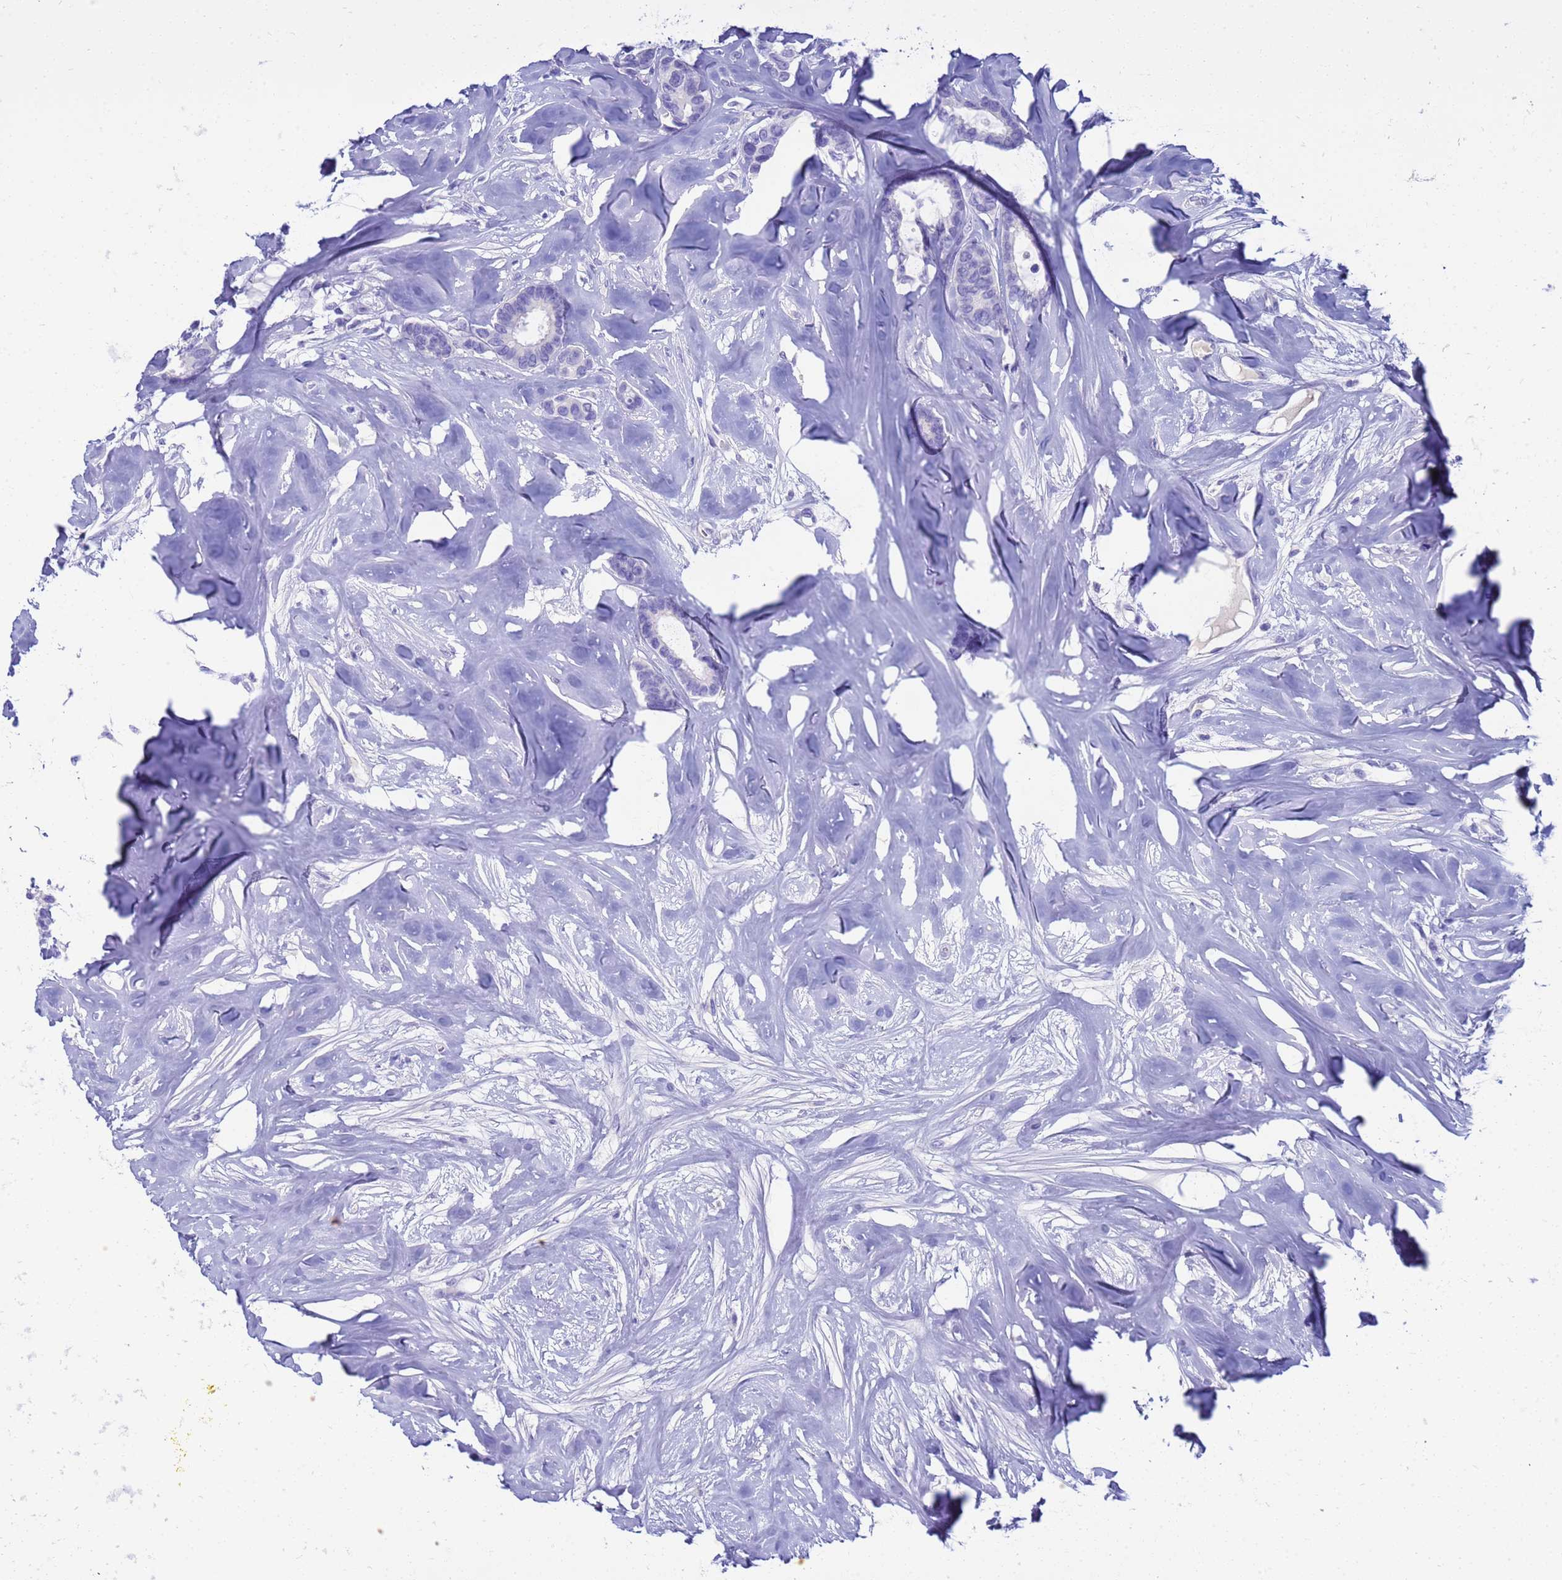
{"staining": {"intensity": "negative", "quantity": "none", "location": "none"}, "tissue": "breast cancer", "cell_type": "Tumor cells", "image_type": "cancer", "snomed": [{"axis": "morphology", "description": "Duct carcinoma"}, {"axis": "topography", "description": "Breast"}], "caption": "Histopathology image shows no protein staining in tumor cells of intraductal carcinoma (breast) tissue.", "gene": "SYCN", "patient": {"sex": "female", "age": 87}}